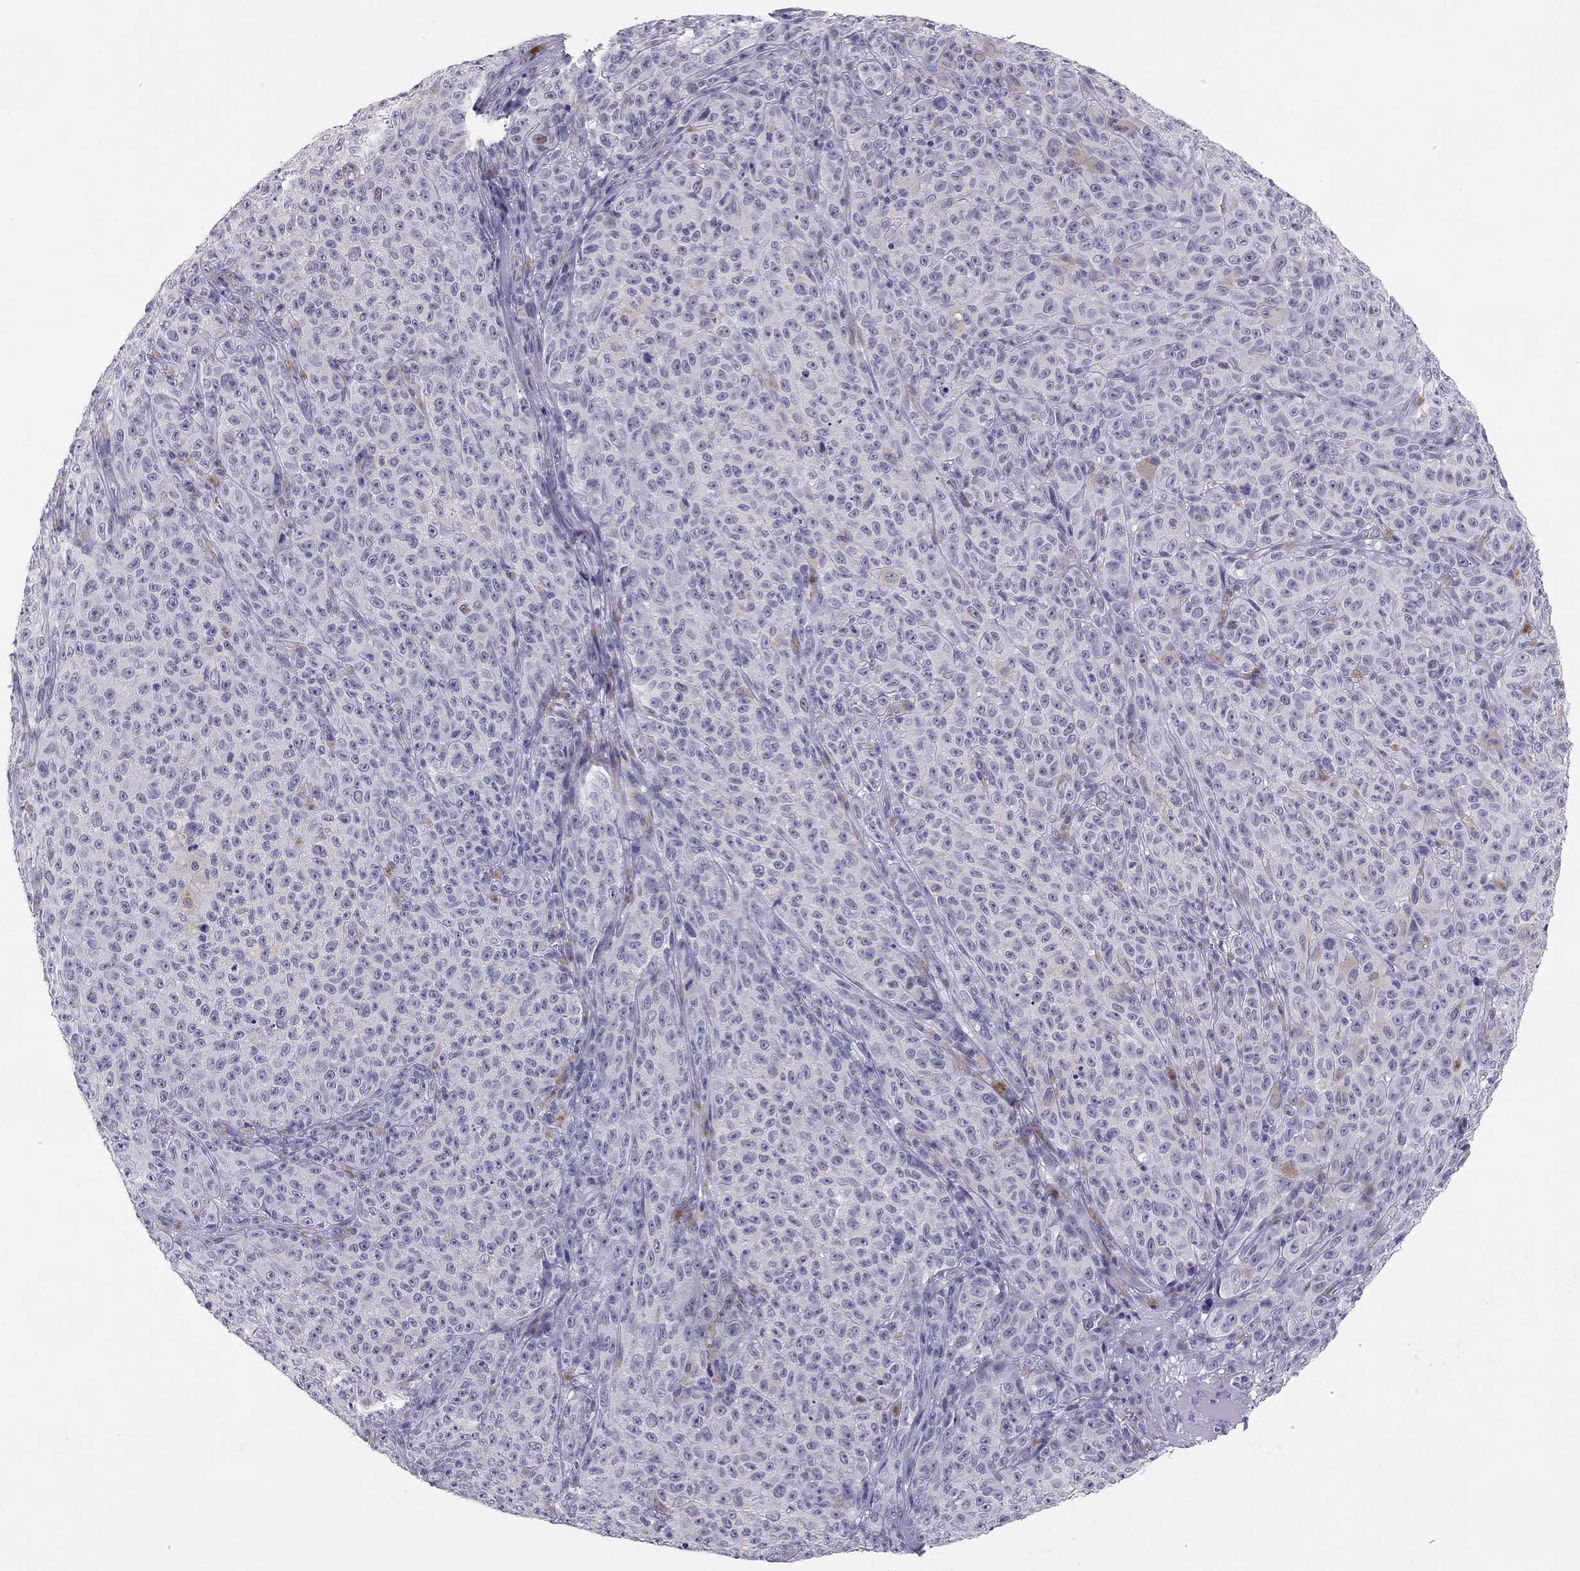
{"staining": {"intensity": "negative", "quantity": "none", "location": "none"}, "tissue": "melanoma", "cell_type": "Tumor cells", "image_type": "cancer", "snomed": [{"axis": "morphology", "description": "Malignant melanoma, NOS"}, {"axis": "topography", "description": "Skin"}], "caption": "Melanoma was stained to show a protein in brown. There is no significant staining in tumor cells.", "gene": "PHOX2A", "patient": {"sex": "female", "age": 82}}